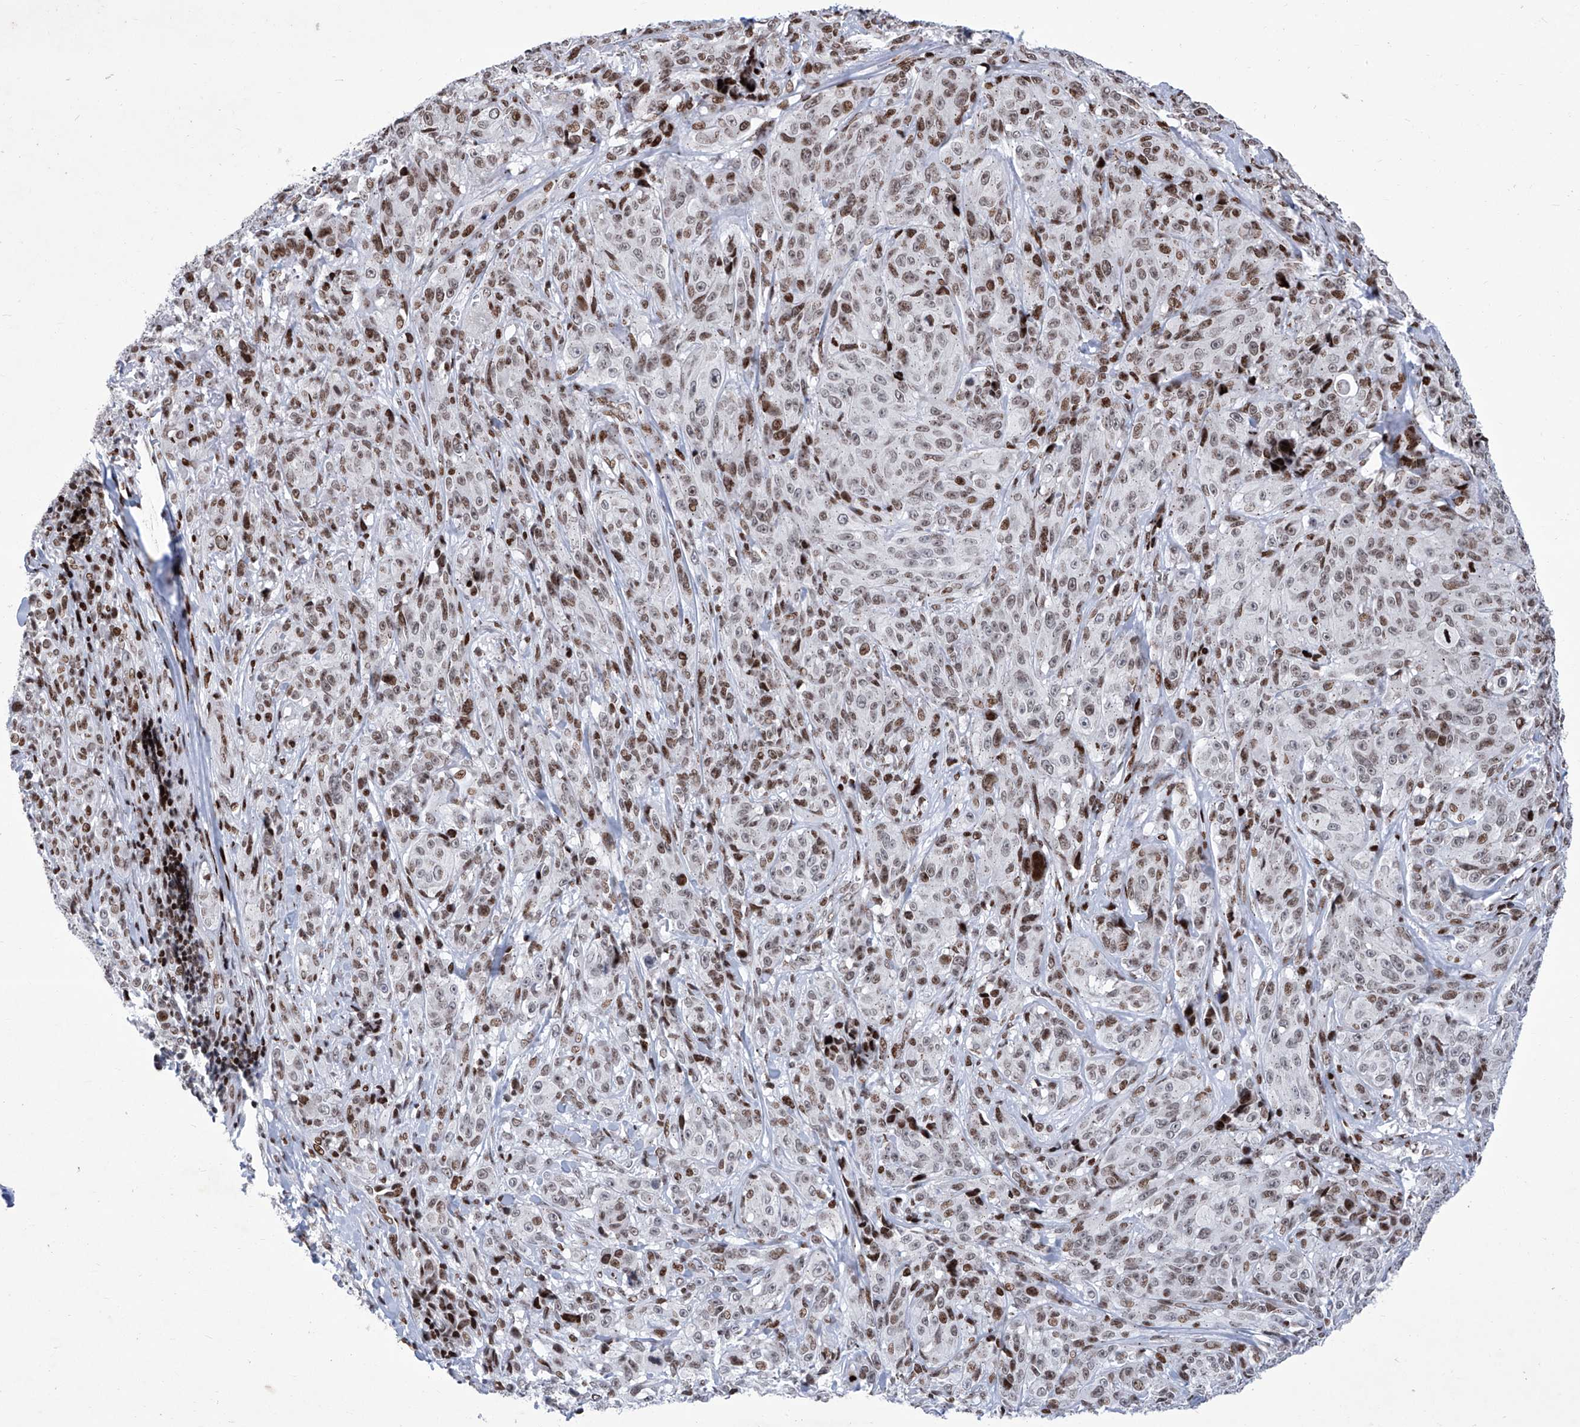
{"staining": {"intensity": "strong", "quantity": "25%-75%", "location": "nuclear"}, "tissue": "melanoma", "cell_type": "Tumor cells", "image_type": "cancer", "snomed": [{"axis": "morphology", "description": "Malignant melanoma, NOS"}, {"axis": "topography", "description": "Skin"}], "caption": "This image displays IHC staining of human melanoma, with high strong nuclear staining in approximately 25%-75% of tumor cells.", "gene": "HEY2", "patient": {"sex": "male", "age": 73}}